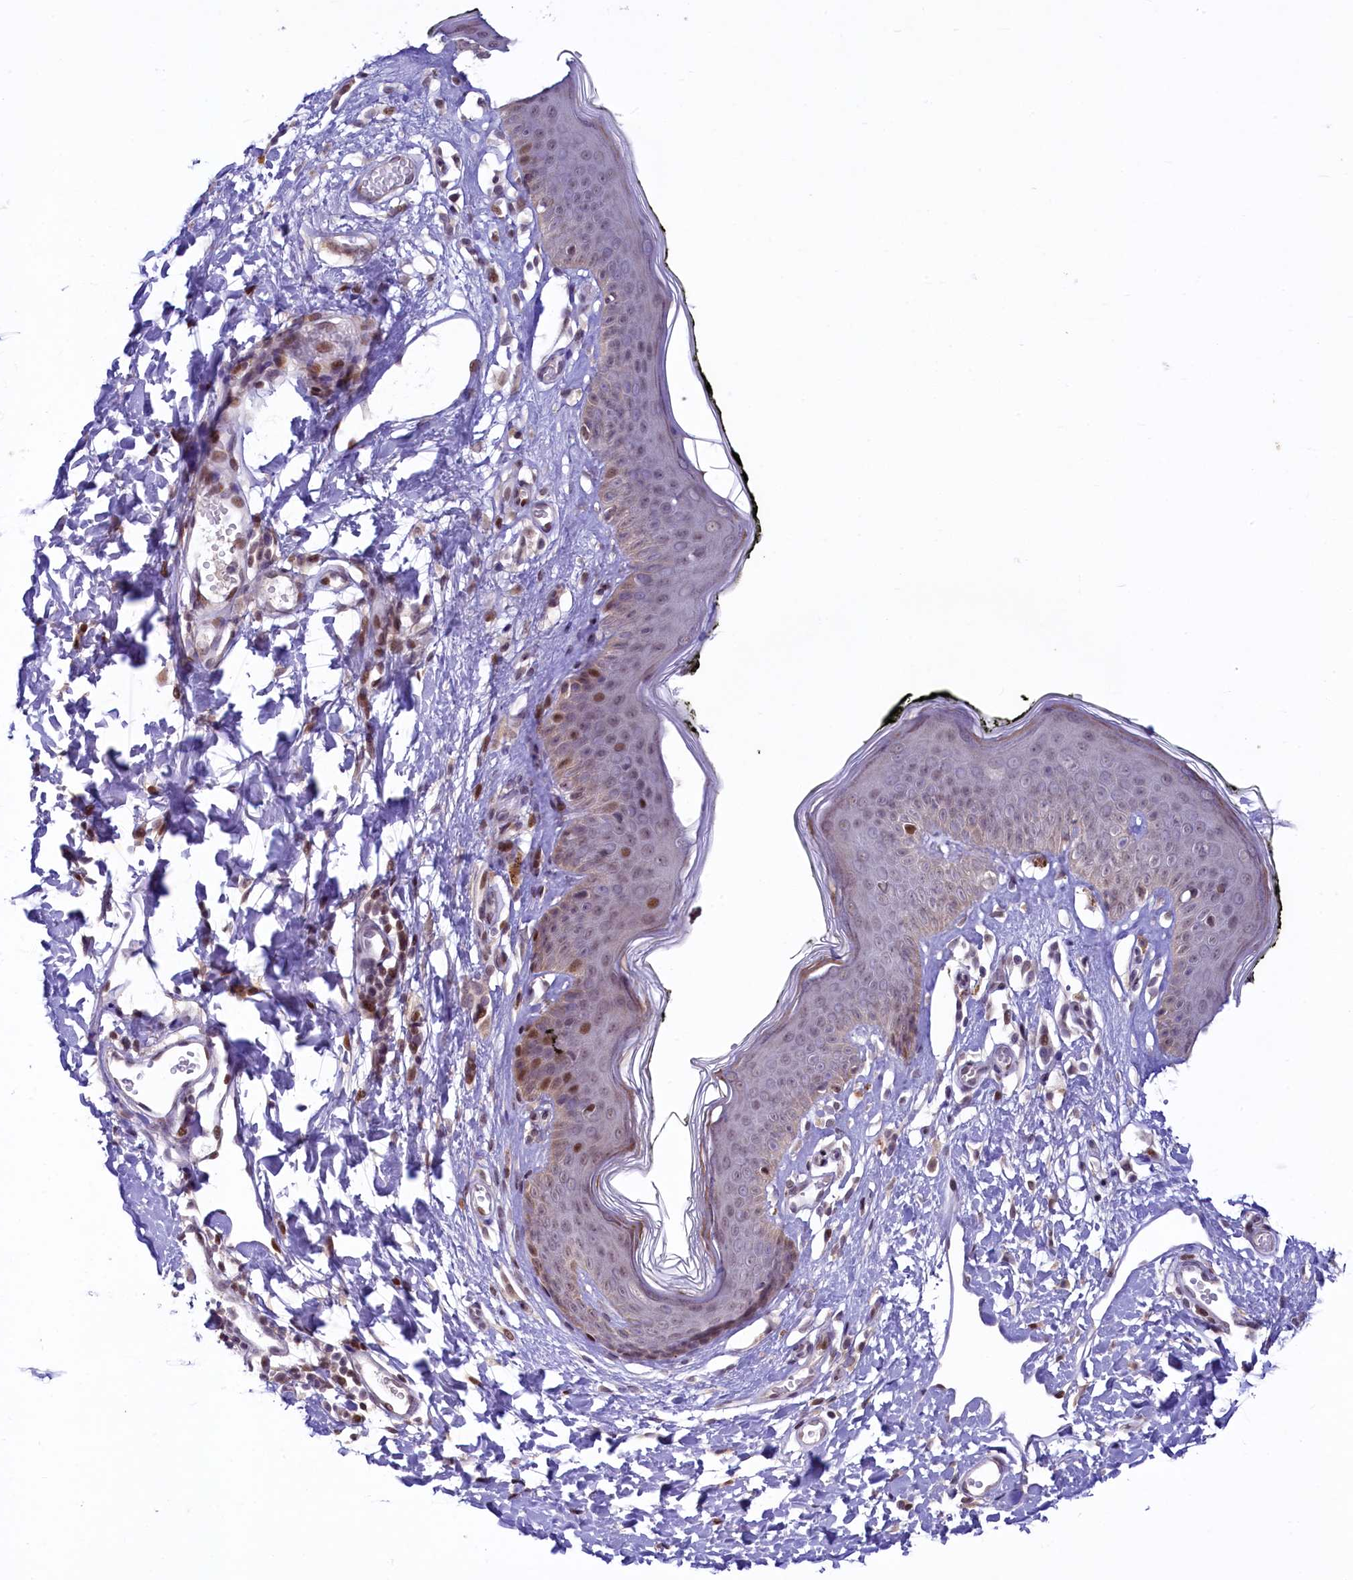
{"staining": {"intensity": "moderate", "quantity": "<25%", "location": "cytoplasmic/membranous,nuclear"}, "tissue": "skin", "cell_type": "Epidermal cells", "image_type": "normal", "snomed": [{"axis": "morphology", "description": "Normal tissue, NOS"}, {"axis": "morphology", "description": "Inflammation, NOS"}, {"axis": "topography", "description": "Vulva"}], "caption": "IHC micrograph of unremarkable skin: skin stained using IHC displays low levels of moderate protein expression localized specifically in the cytoplasmic/membranous,nuclear of epidermal cells, appearing as a cytoplasmic/membranous,nuclear brown color.", "gene": "ANKS3", "patient": {"sex": "female", "age": 84}}